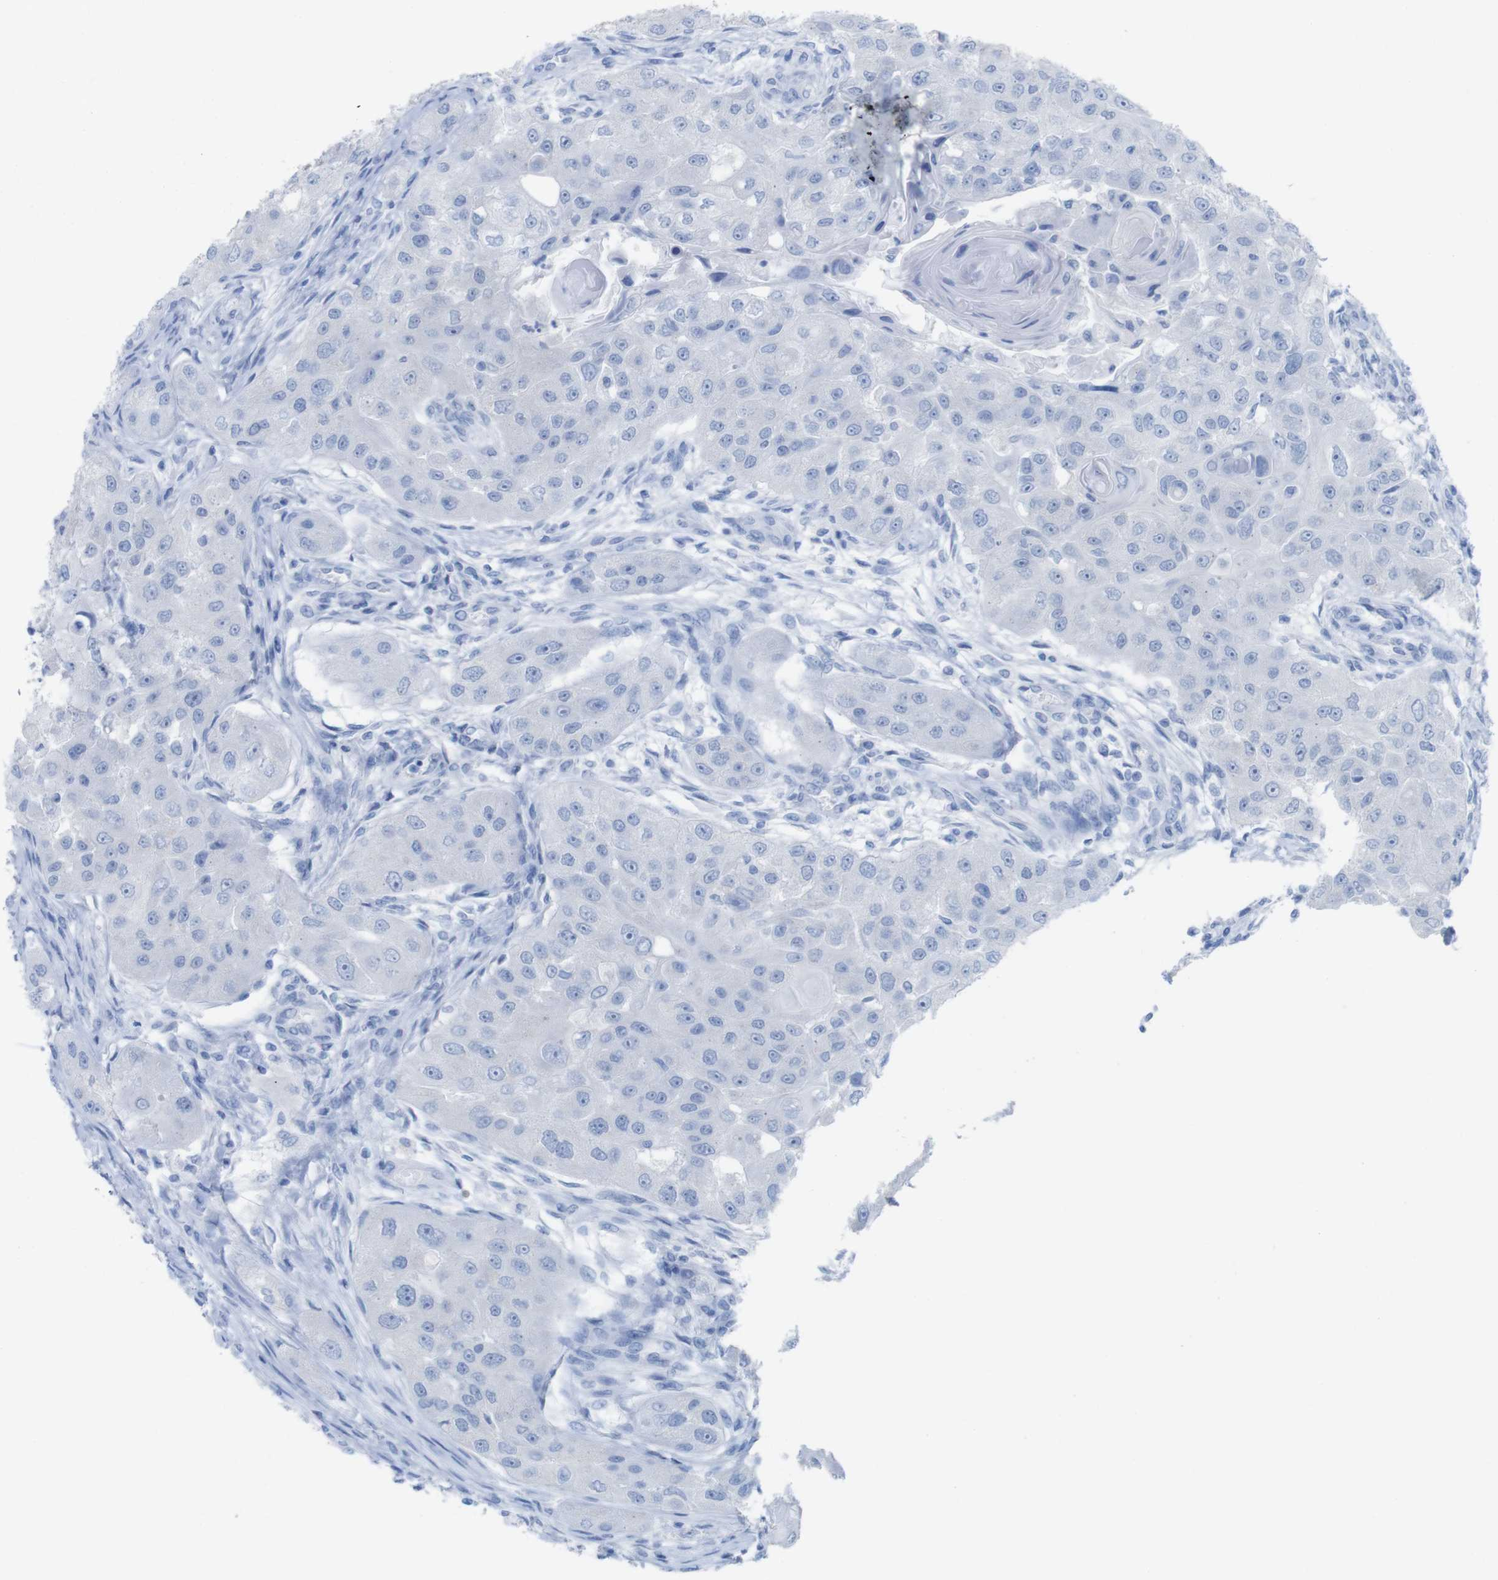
{"staining": {"intensity": "negative", "quantity": "none", "location": "none"}, "tissue": "head and neck cancer", "cell_type": "Tumor cells", "image_type": "cancer", "snomed": [{"axis": "morphology", "description": "Normal tissue, NOS"}, {"axis": "morphology", "description": "Squamous cell carcinoma, NOS"}, {"axis": "topography", "description": "Skeletal muscle"}, {"axis": "topography", "description": "Head-Neck"}], "caption": "A photomicrograph of human head and neck squamous cell carcinoma is negative for staining in tumor cells.", "gene": "MYH7", "patient": {"sex": "male", "age": 51}}